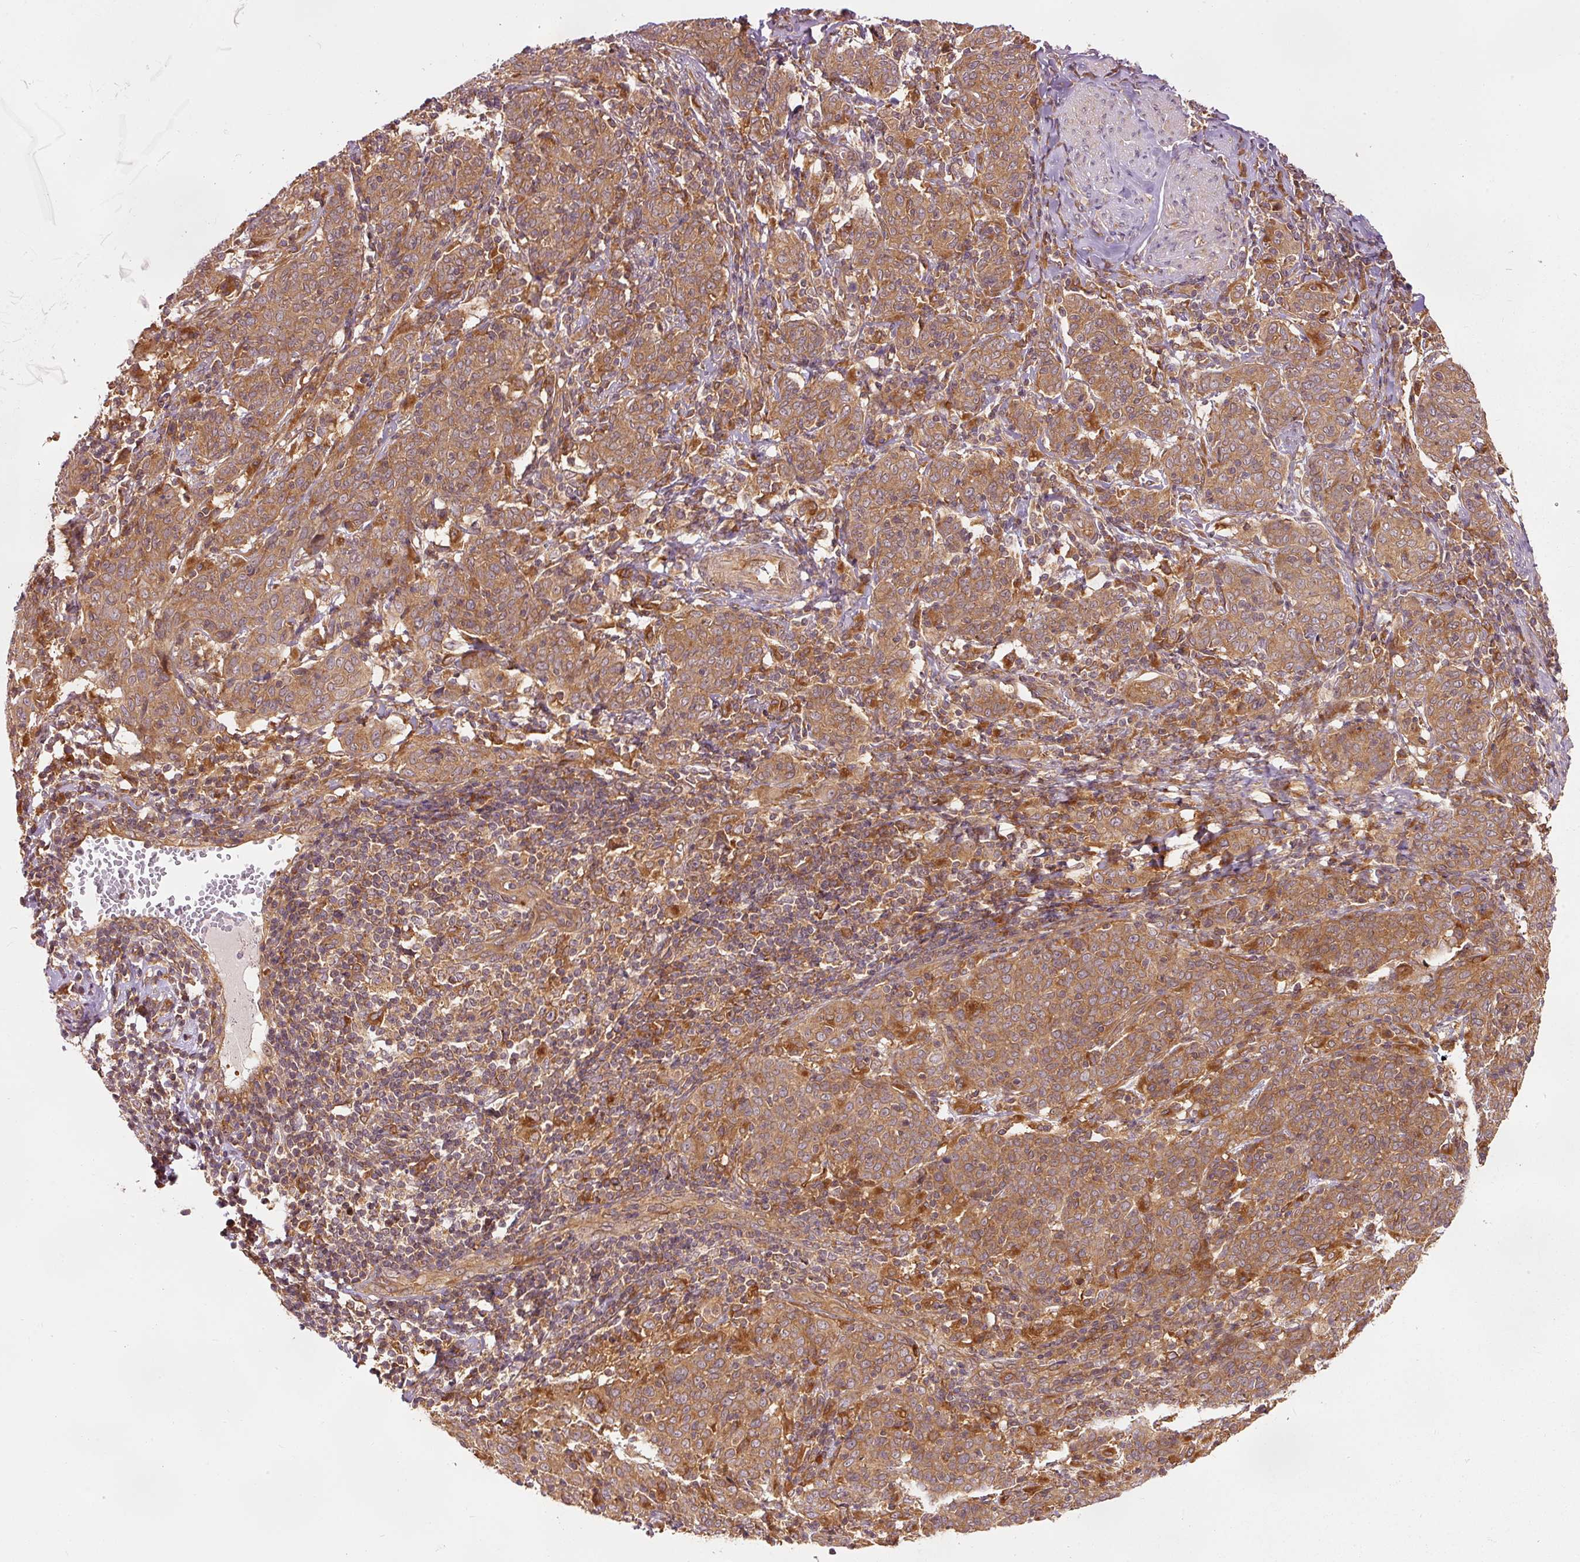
{"staining": {"intensity": "moderate", "quantity": ">75%", "location": "cytoplasmic/membranous"}, "tissue": "cervical cancer", "cell_type": "Tumor cells", "image_type": "cancer", "snomed": [{"axis": "morphology", "description": "Squamous cell carcinoma, NOS"}, {"axis": "topography", "description": "Cervix"}], "caption": "A micrograph showing moderate cytoplasmic/membranous positivity in approximately >75% of tumor cells in cervical cancer, as visualized by brown immunohistochemical staining.", "gene": "EIF3B", "patient": {"sex": "female", "age": 67}}